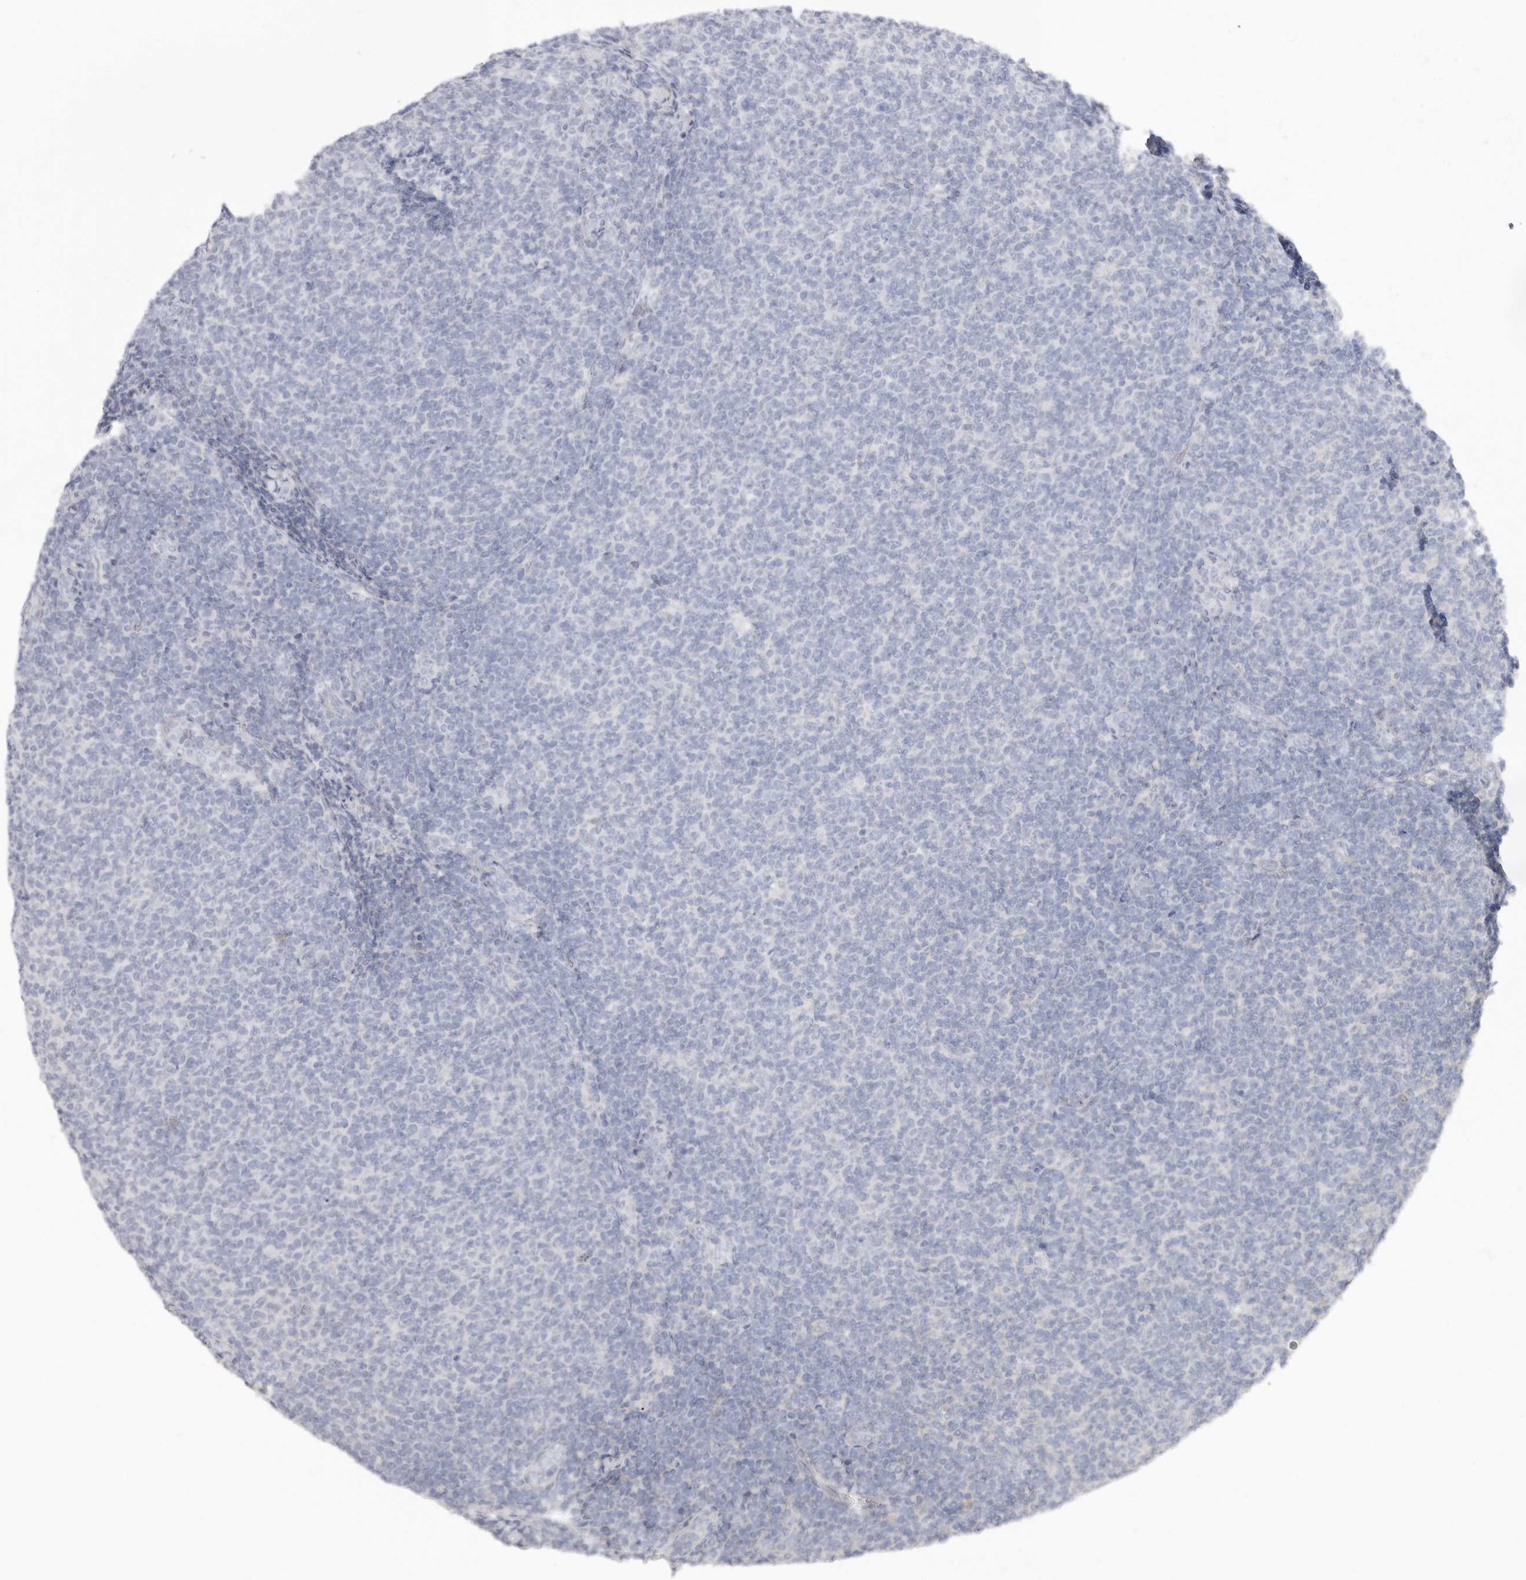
{"staining": {"intensity": "negative", "quantity": "none", "location": "none"}, "tissue": "lymphoma", "cell_type": "Tumor cells", "image_type": "cancer", "snomed": [{"axis": "morphology", "description": "Malignant lymphoma, non-Hodgkin's type, Low grade"}, {"axis": "topography", "description": "Lymph node"}], "caption": "The histopathology image displays no staining of tumor cells in lymphoma.", "gene": "RXFP1", "patient": {"sex": "male", "age": 66}}